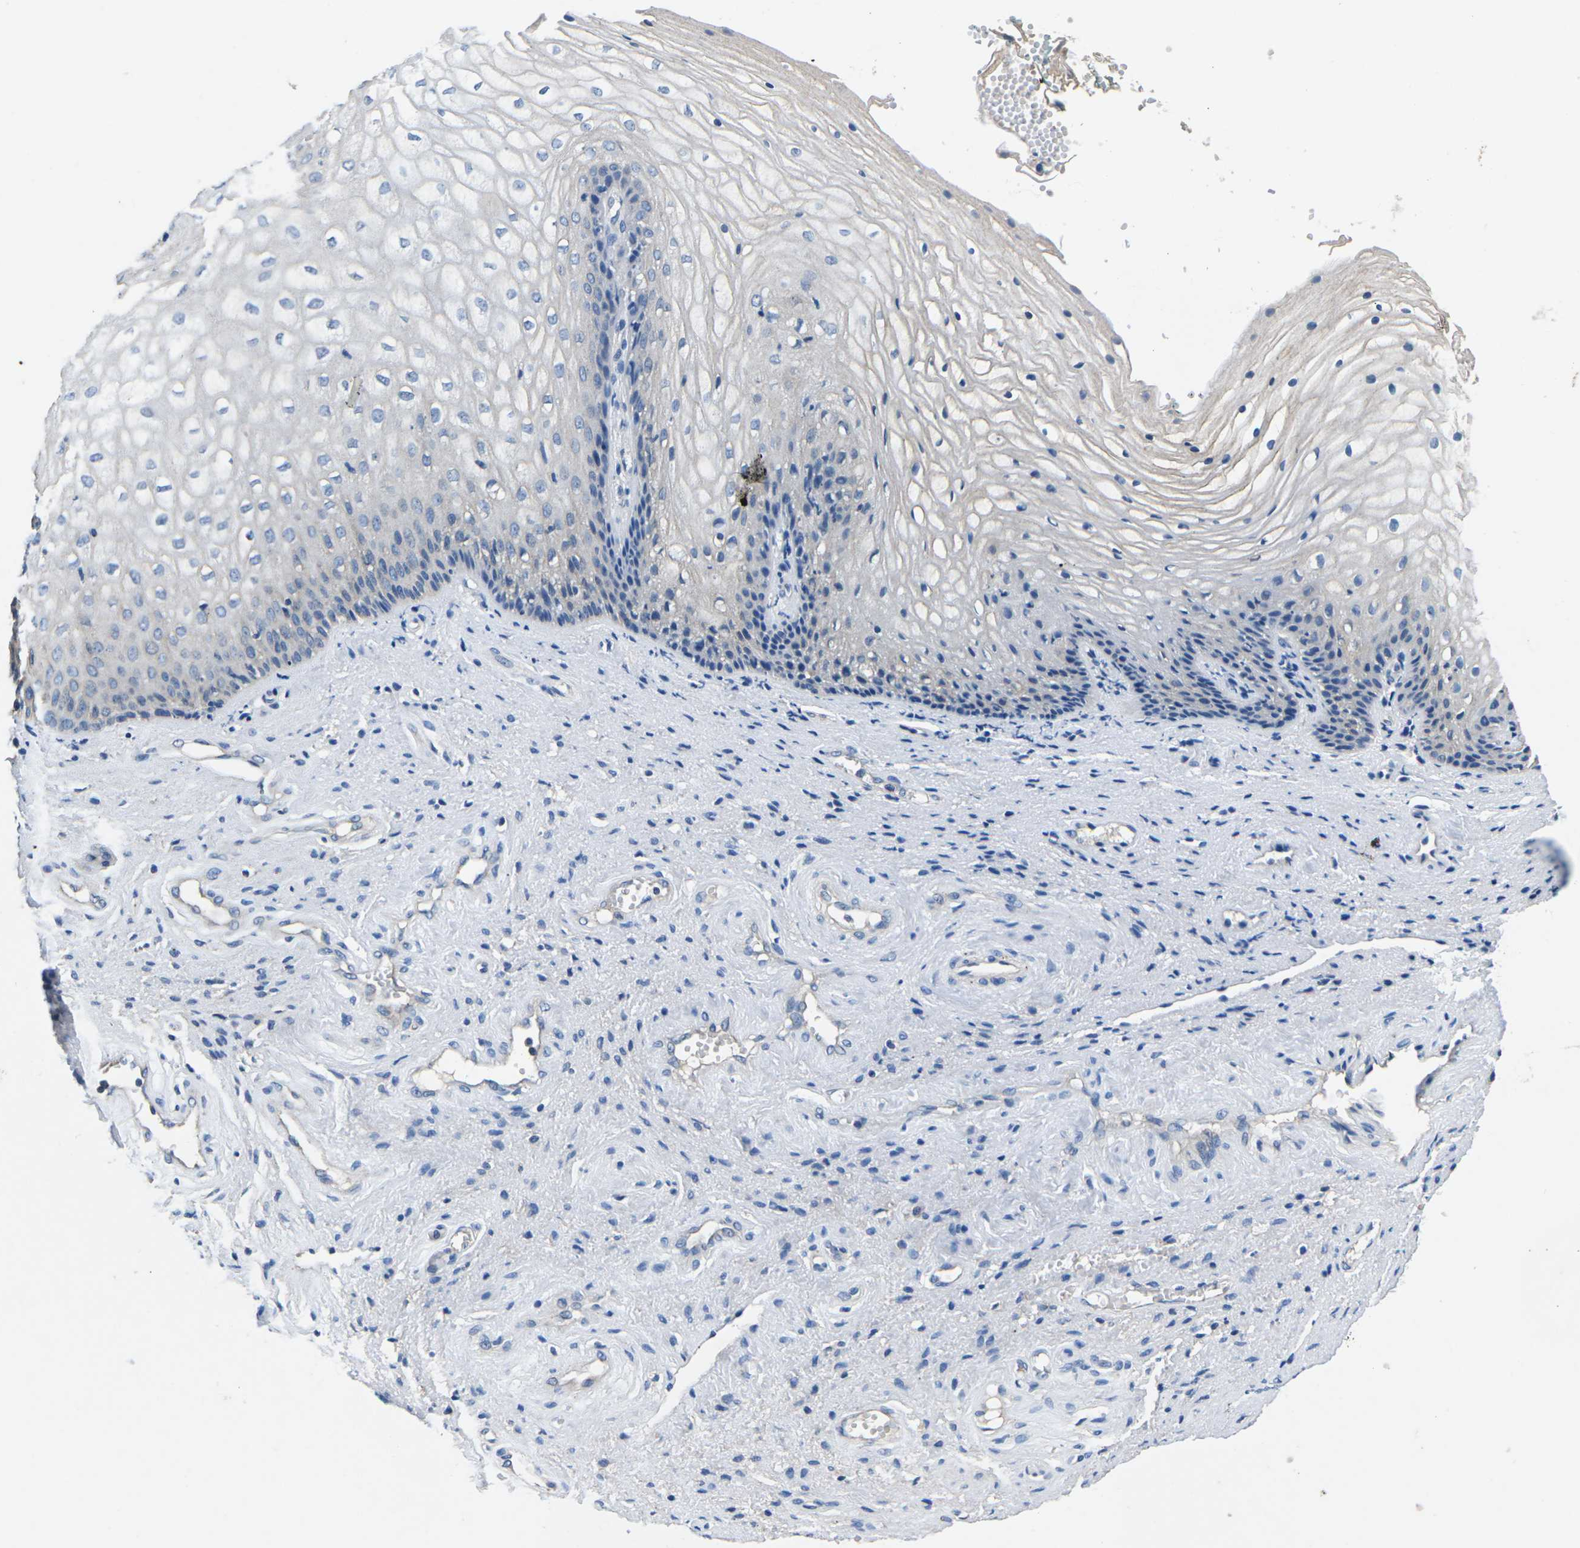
{"staining": {"intensity": "negative", "quantity": "none", "location": "none"}, "tissue": "vagina", "cell_type": "Squamous epithelial cells", "image_type": "normal", "snomed": [{"axis": "morphology", "description": "Normal tissue, NOS"}, {"axis": "topography", "description": "Vagina"}], "caption": "Immunohistochemistry of normal human vagina shows no positivity in squamous epithelial cells. (DAB (3,3'-diaminobenzidine) immunohistochemistry (IHC) with hematoxylin counter stain).", "gene": "PDCD6IP", "patient": {"sex": "female", "age": 34}}